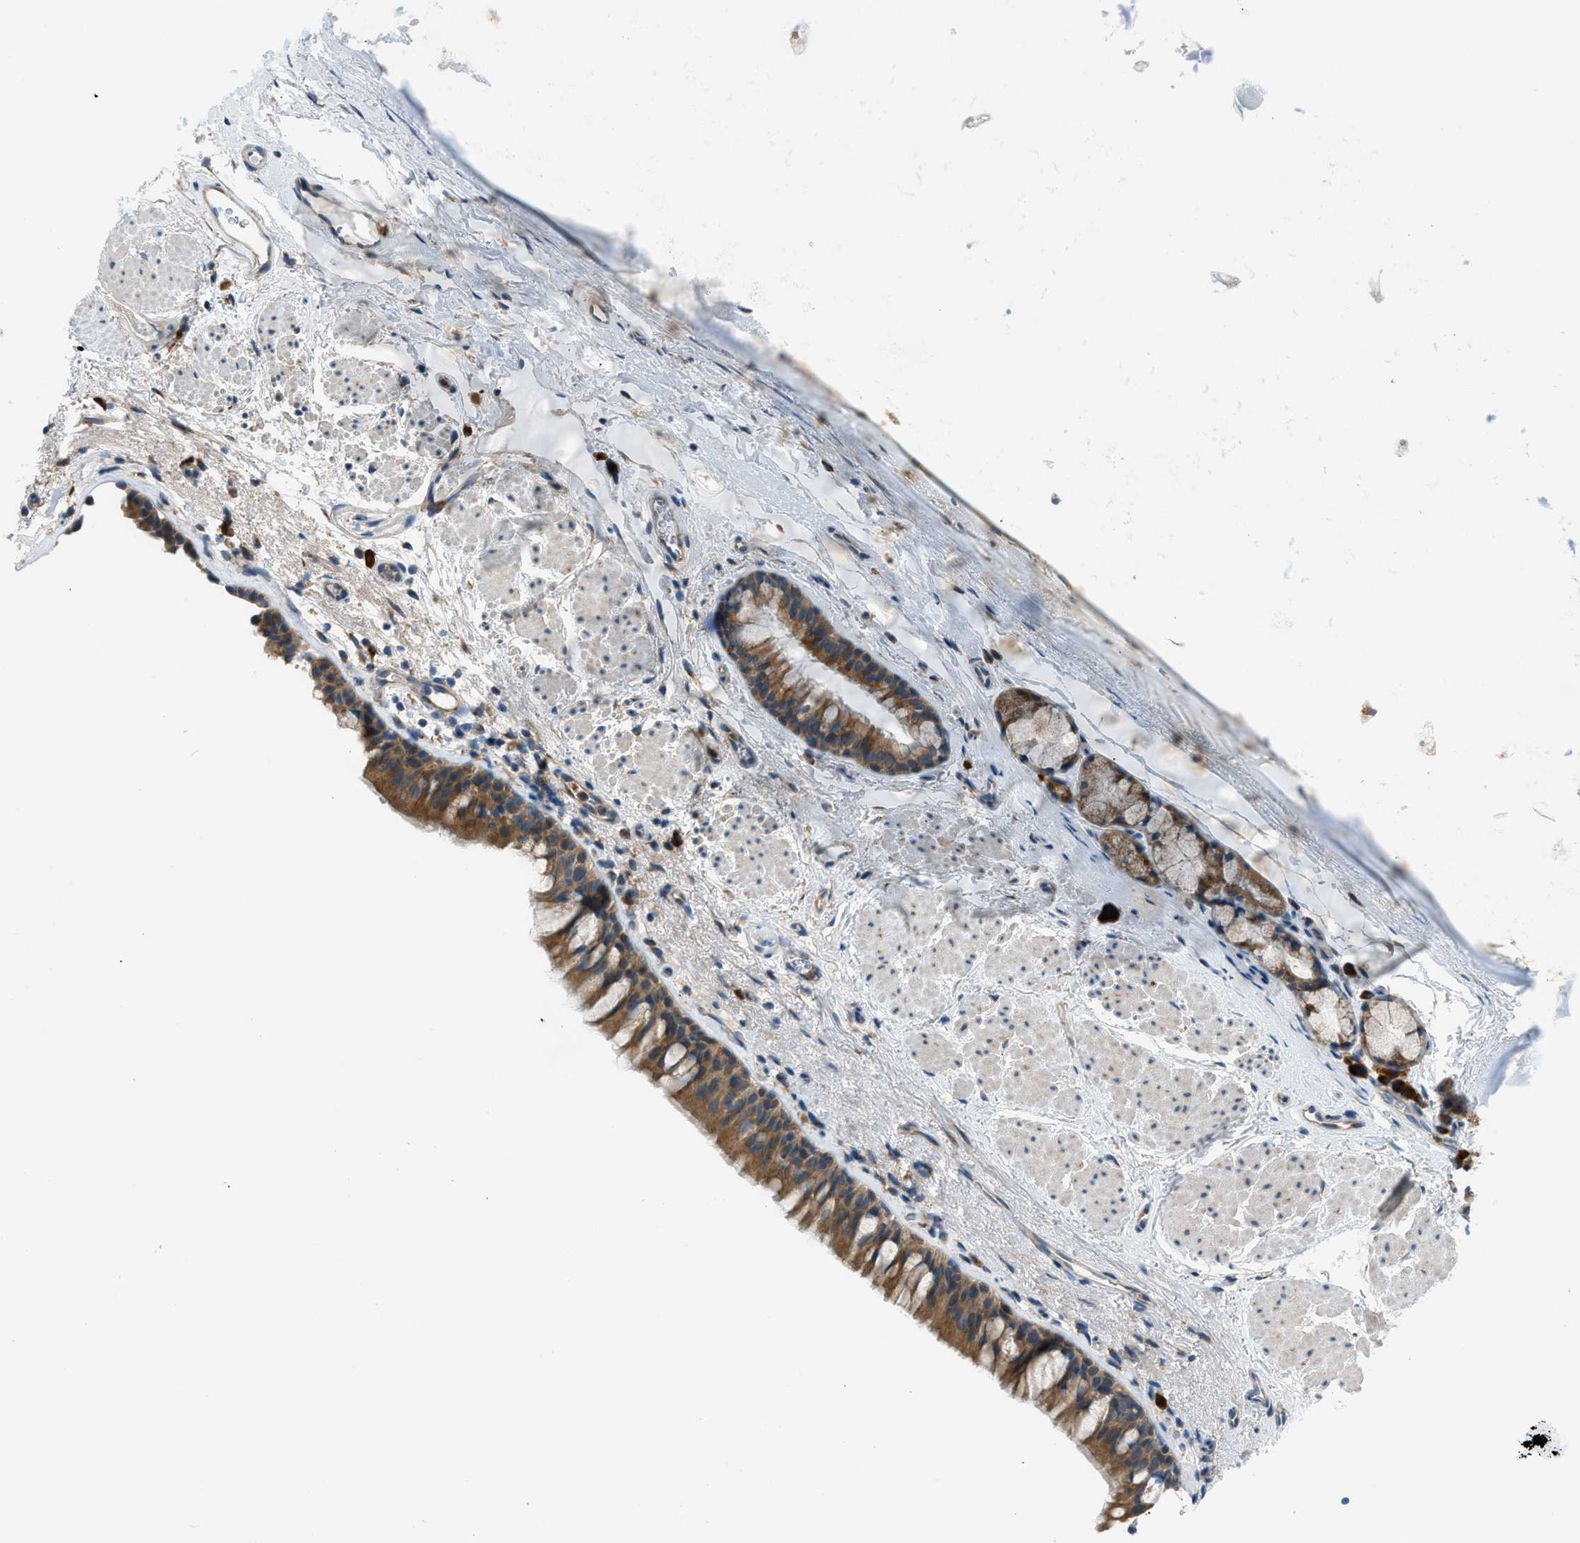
{"staining": {"intensity": "moderate", "quantity": ">75%", "location": "cytoplasmic/membranous"}, "tissue": "bronchus", "cell_type": "Respiratory epithelial cells", "image_type": "normal", "snomed": [{"axis": "morphology", "description": "Normal tissue, NOS"}, {"axis": "topography", "description": "Cartilage tissue"}, {"axis": "topography", "description": "Bronchus"}], "caption": "Immunohistochemistry (IHC) staining of normal bronchus, which displays medium levels of moderate cytoplasmic/membranous positivity in approximately >75% of respiratory epithelial cells indicating moderate cytoplasmic/membranous protein positivity. The staining was performed using DAB (3,3'-diaminobenzidine) (brown) for protein detection and nuclei were counterstained in hematoxylin (blue).", "gene": "EDARADD", "patient": {"sex": "female", "age": 53}}